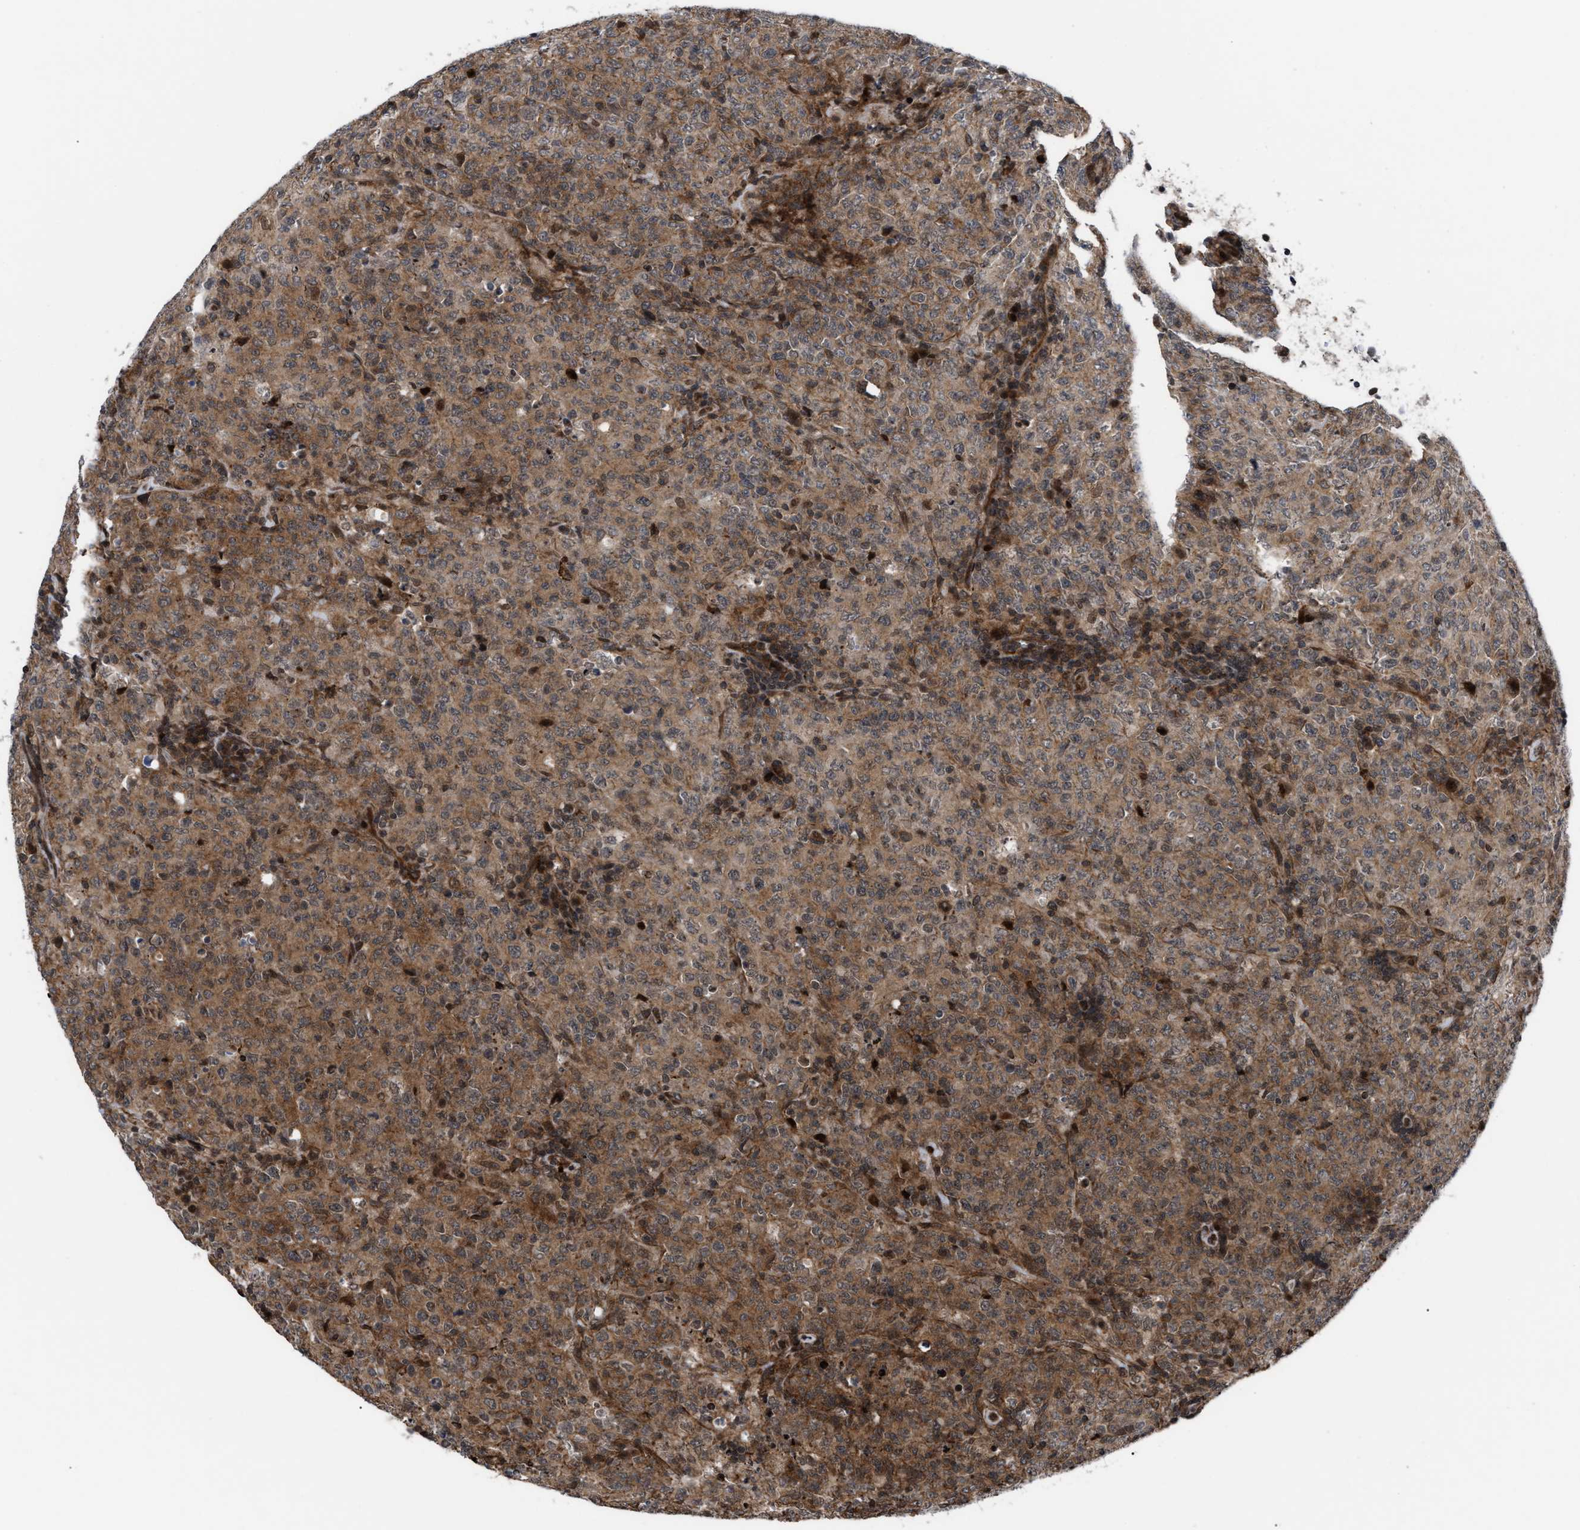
{"staining": {"intensity": "weak", "quantity": ">75%", "location": "cytoplasmic/membranous,nuclear"}, "tissue": "lymphoma", "cell_type": "Tumor cells", "image_type": "cancer", "snomed": [{"axis": "morphology", "description": "Malignant lymphoma, non-Hodgkin's type, High grade"}, {"axis": "topography", "description": "Tonsil"}], "caption": "An image showing weak cytoplasmic/membranous and nuclear positivity in approximately >75% of tumor cells in malignant lymphoma, non-Hodgkin's type (high-grade), as visualized by brown immunohistochemical staining.", "gene": "STAU2", "patient": {"sex": "female", "age": 36}}